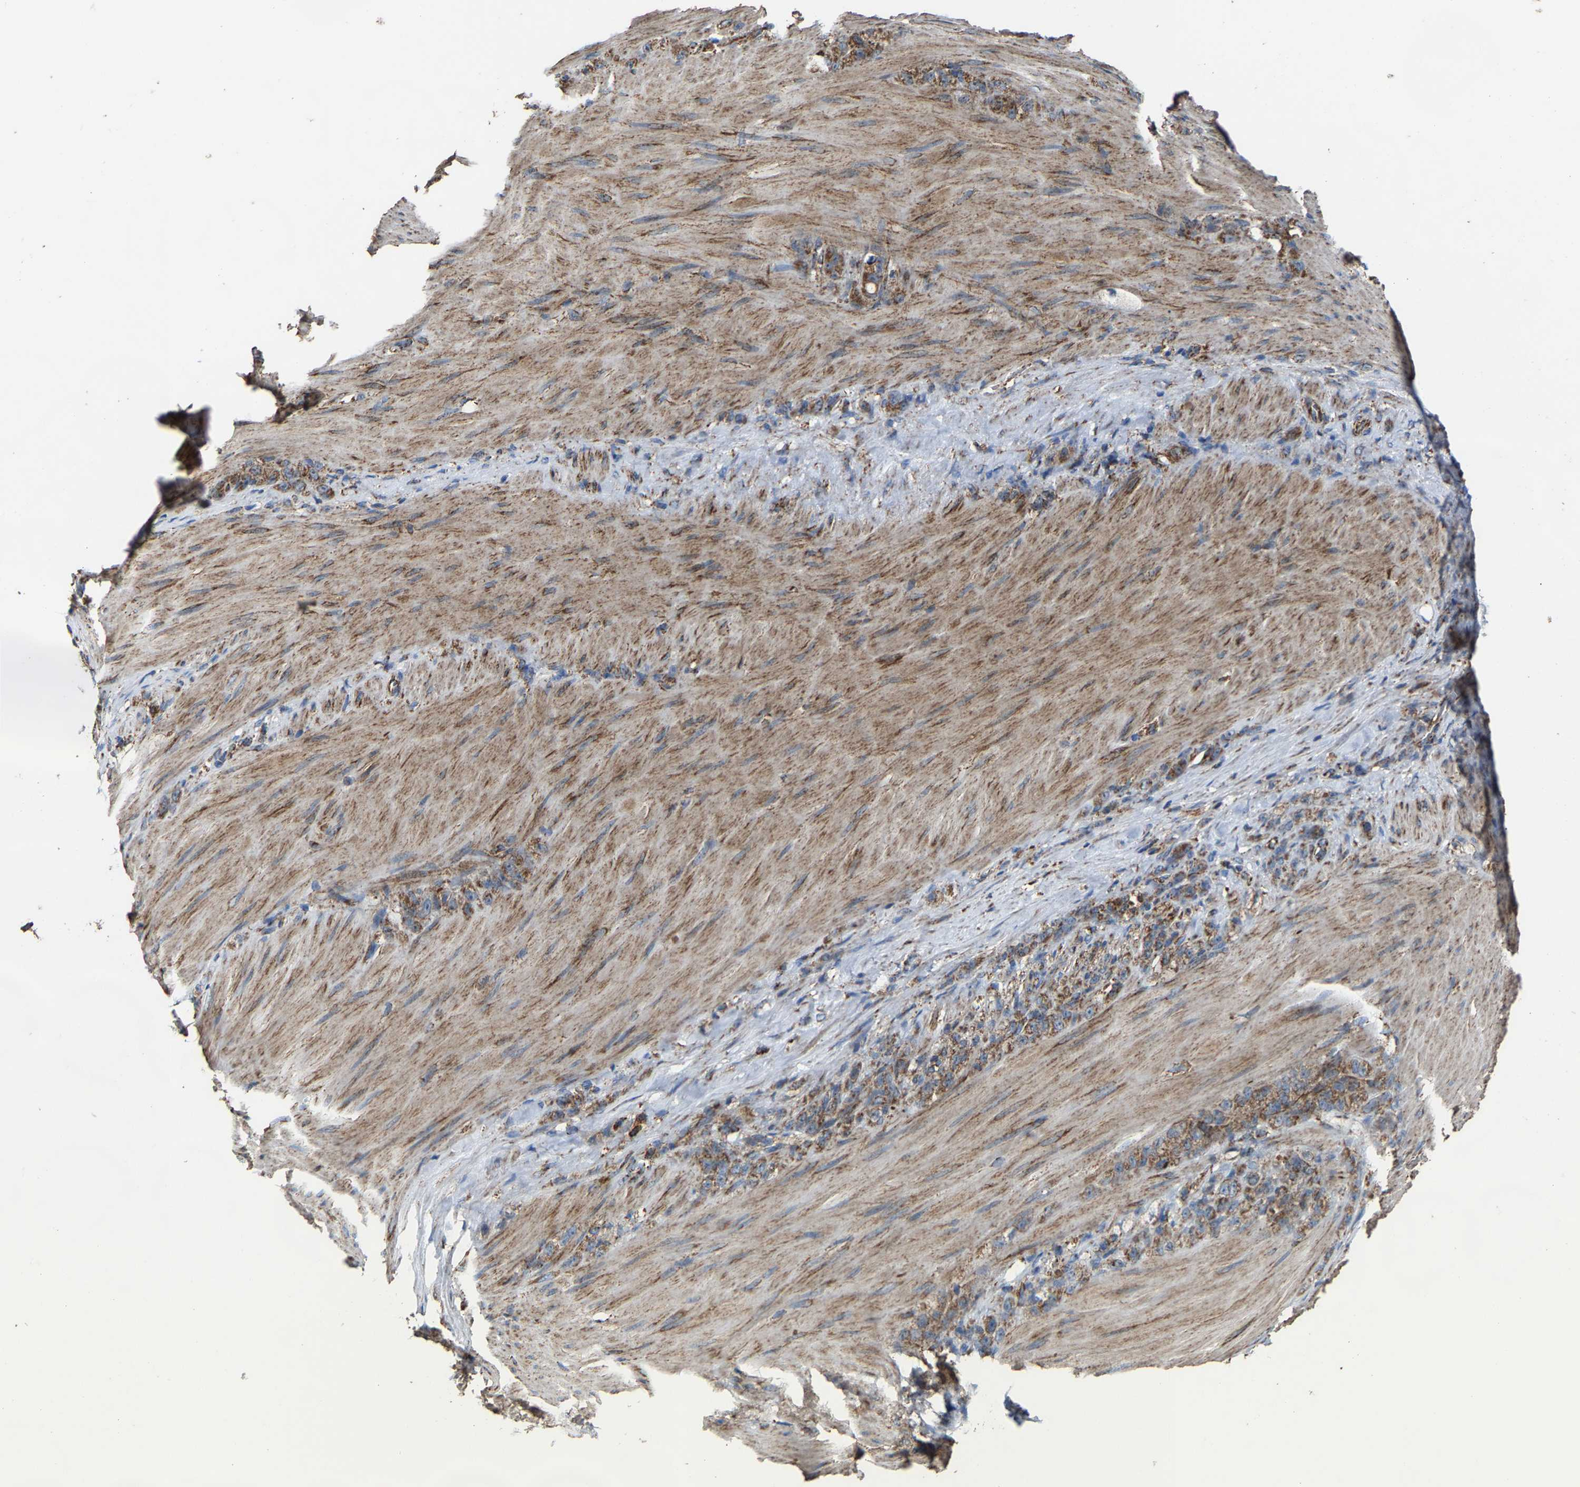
{"staining": {"intensity": "moderate", "quantity": ">75%", "location": "cytoplasmic/membranous"}, "tissue": "stomach cancer", "cell_type": "Tumor cells", "image_type": "cancer", "snomed": [{"axis": "morphology", "description": "Normal tissue, NOS"}, {"axis": "morphology", "description": "Adenocarcinoma, NOS"}, {"axis": "topography", "description": "Stomach"}], "caption": "Tumor cells reveal medium levels of moderate cytoplasmic/membranous staining in approximately >75% of cells in human stomach cancer (adenocarcinoma).", "gene": "NDUFV3", "patient": {"sex": "male", "age": 82}}